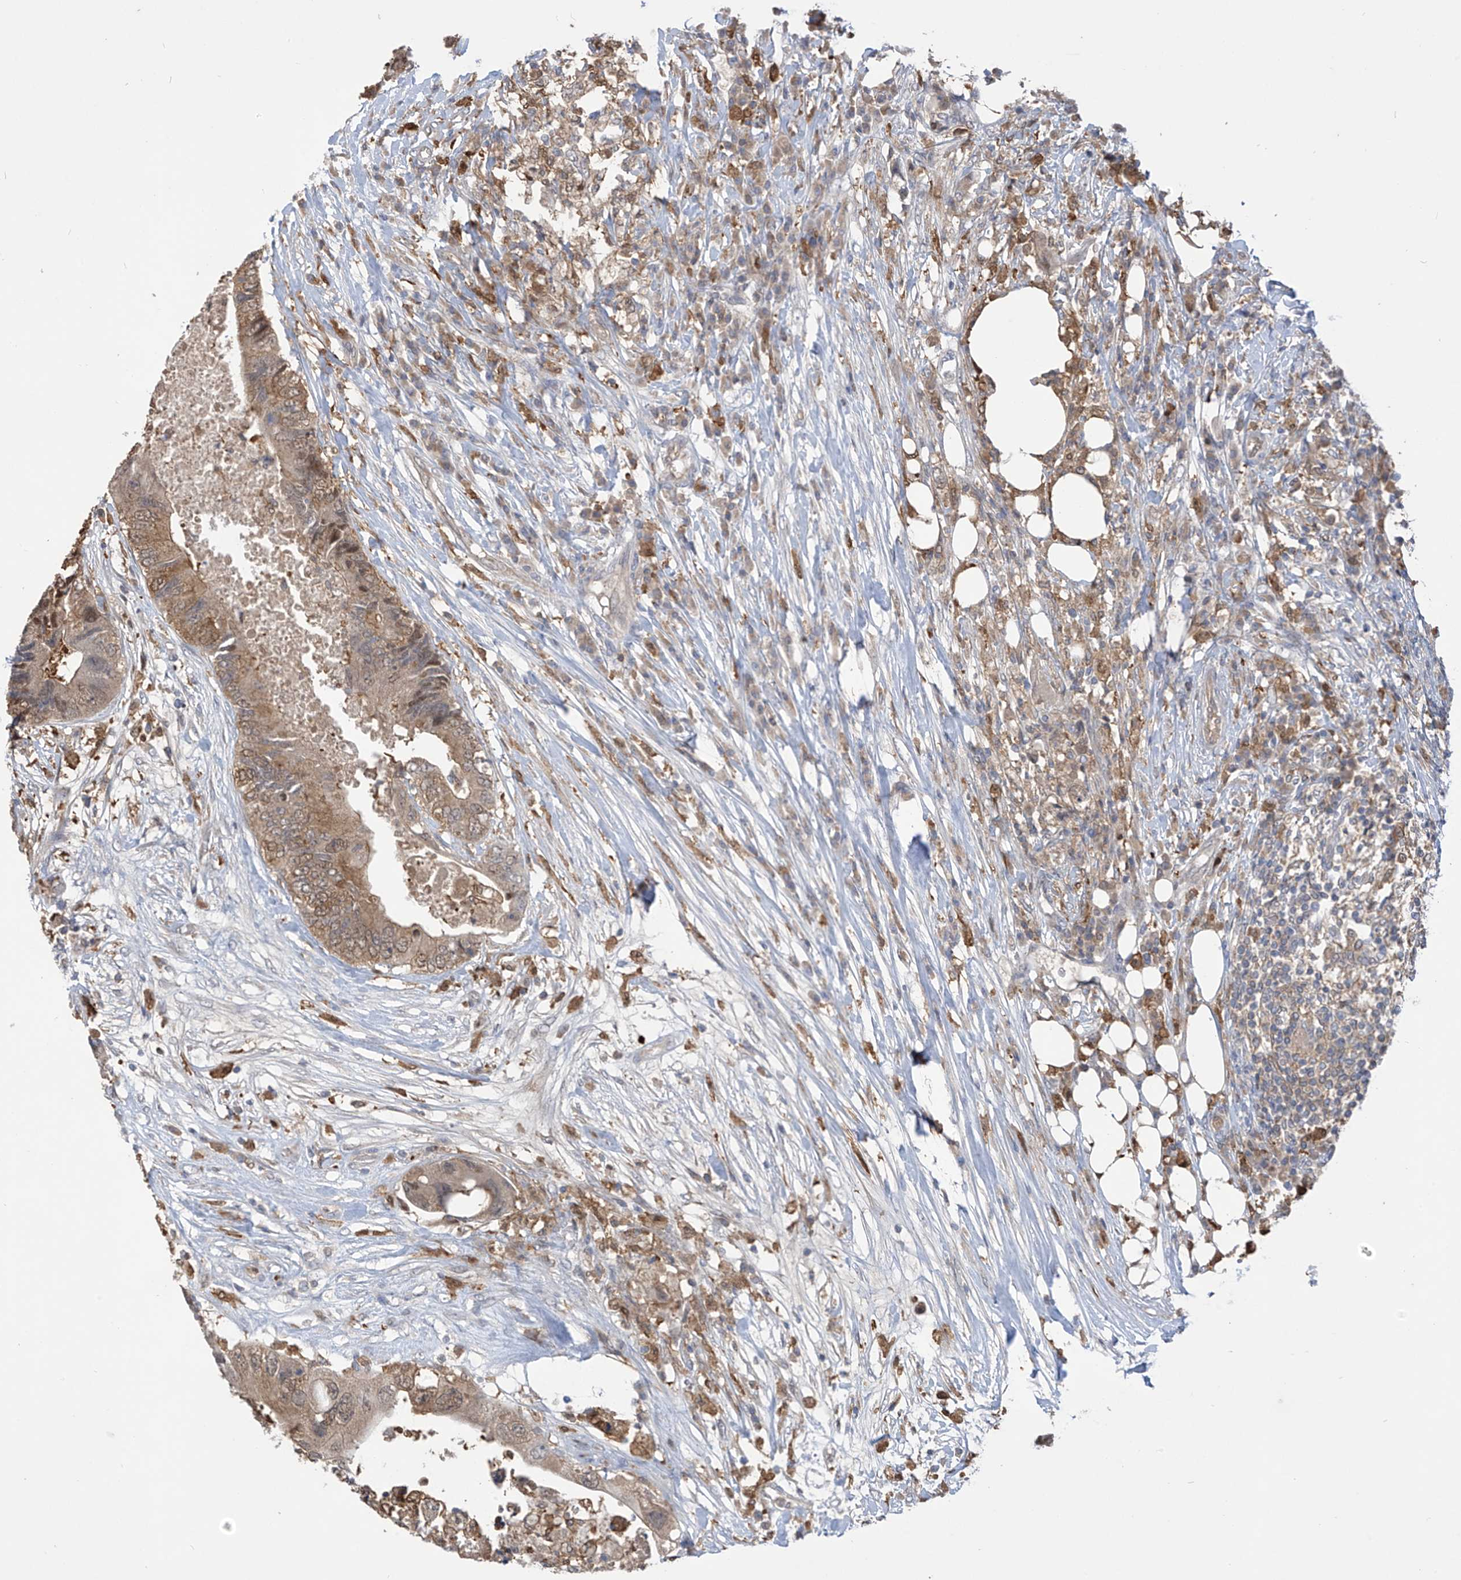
{"staining": {"intensity": "moderate", "quantity": ">75%", "location": "cytoplasmic/membranous,nuclear"}, "tissue": "colorectal cancer", "cell_type": "Tumor cells", "image_type": "cancer", "snomed": [{"axis": "morphology", "description": "Adenocarcinoma, NOS"}, {"axis": "topography", "description": "Colon"}], "caption": "This histopathology image demonstrates colorectal cancer (adenocarcinoma) stained with immunohistochemistry (IHC) to label a protein in brown. The cytoplasmic/membranous and nuclear of tumor cells show moderate positivity for the protein. Nuclei are counter-stained blue.", "gene": "IDH1", "patient": {"sex": "male", "age": 71}}